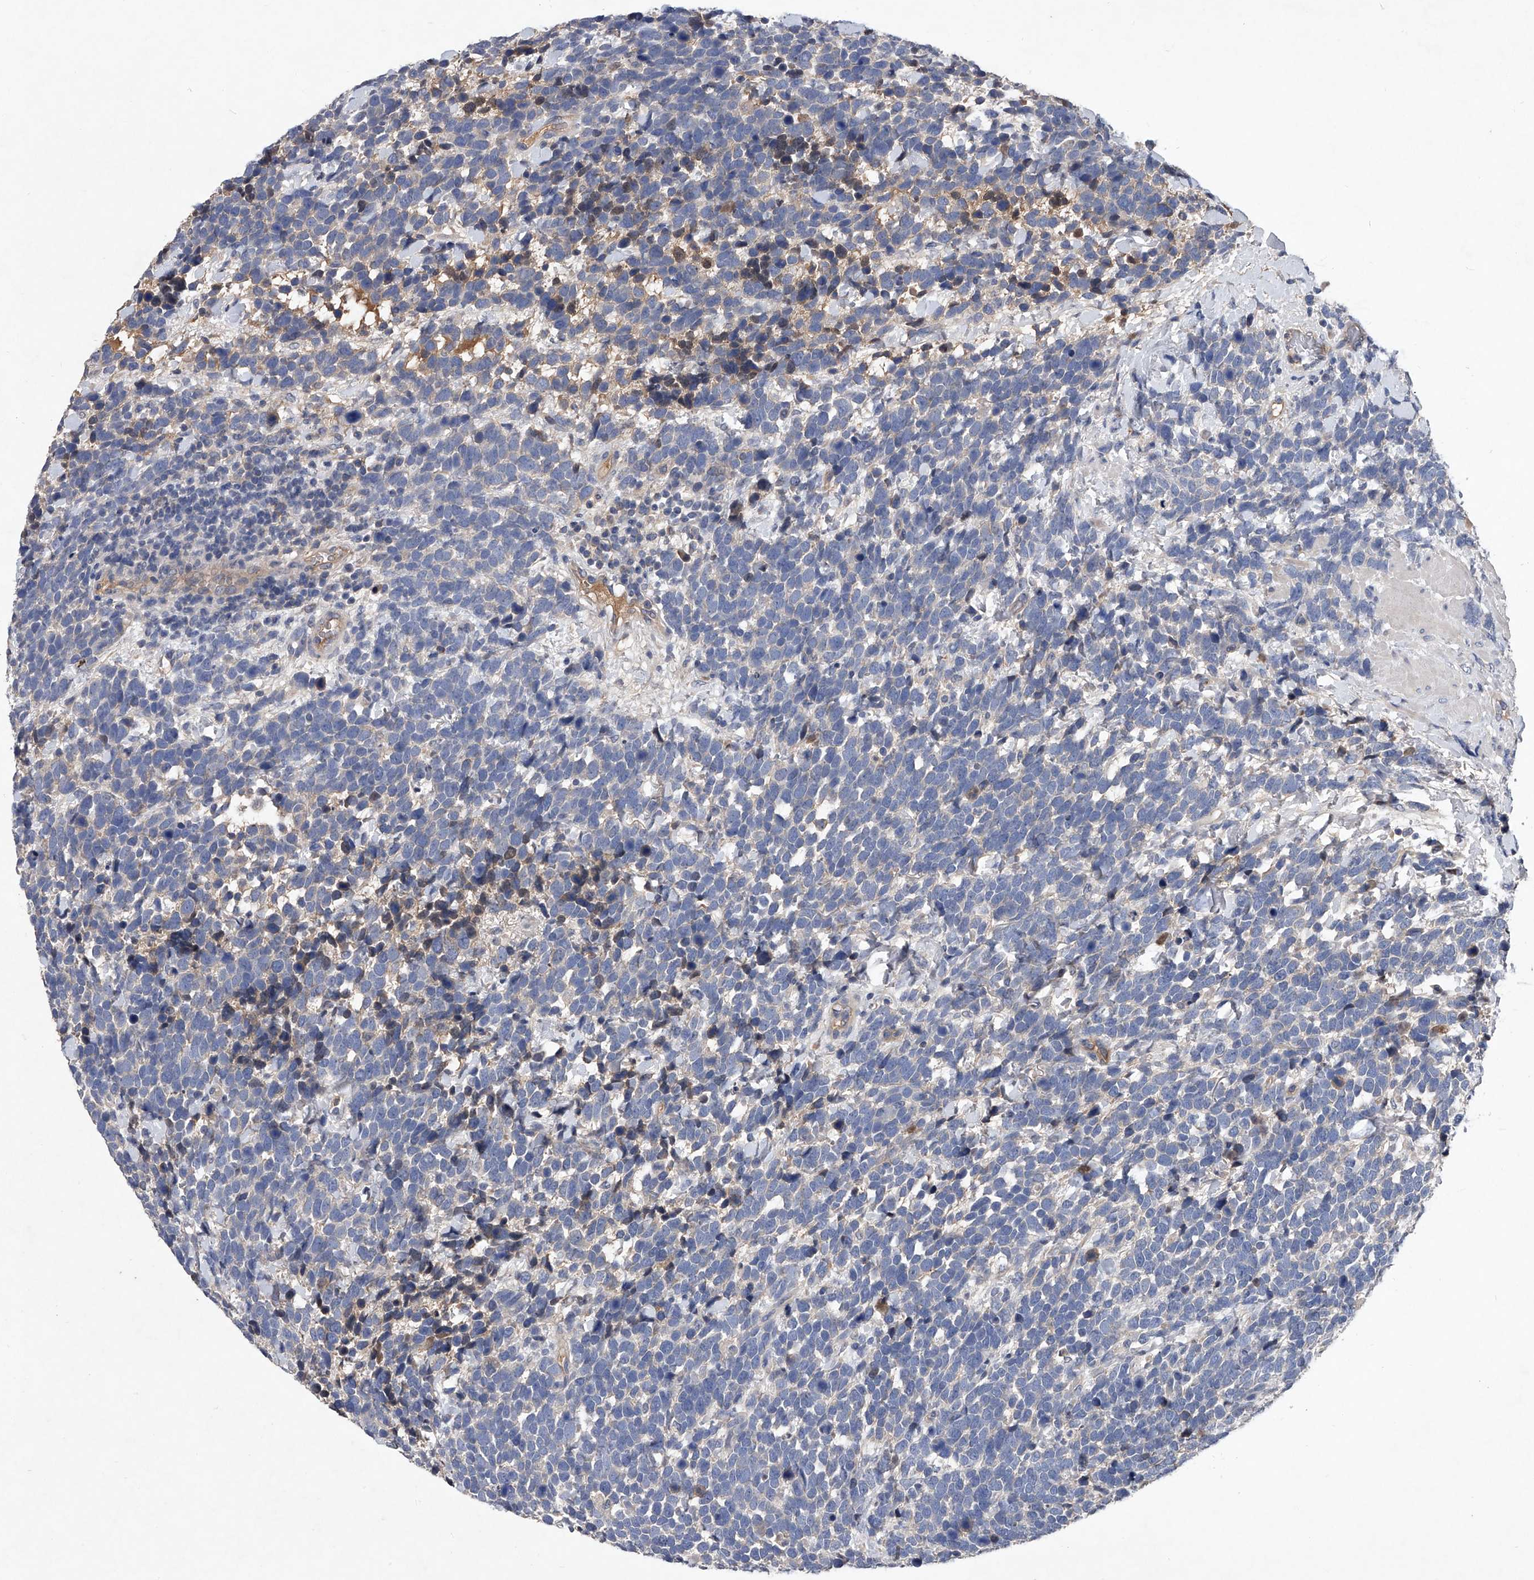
{"staining": {"intensity": "negative", "quantity": "none", "location": "none"}, "tissue": "urothelial cancer", "cell_type": "Tumor cells", "image_type": "cancer", "snomed": [{"axis": "morphology", "description": "Urothelial carcinoma, High grade"}, {"axis": "topography", "description": "Urinary bladder"}], "caption": "Micrograph shows no significant protein staining in tumor cells of high-grade urothelial carcinoma.", "gene": "C5", "patient": {"sex": "female", "age": 82}}